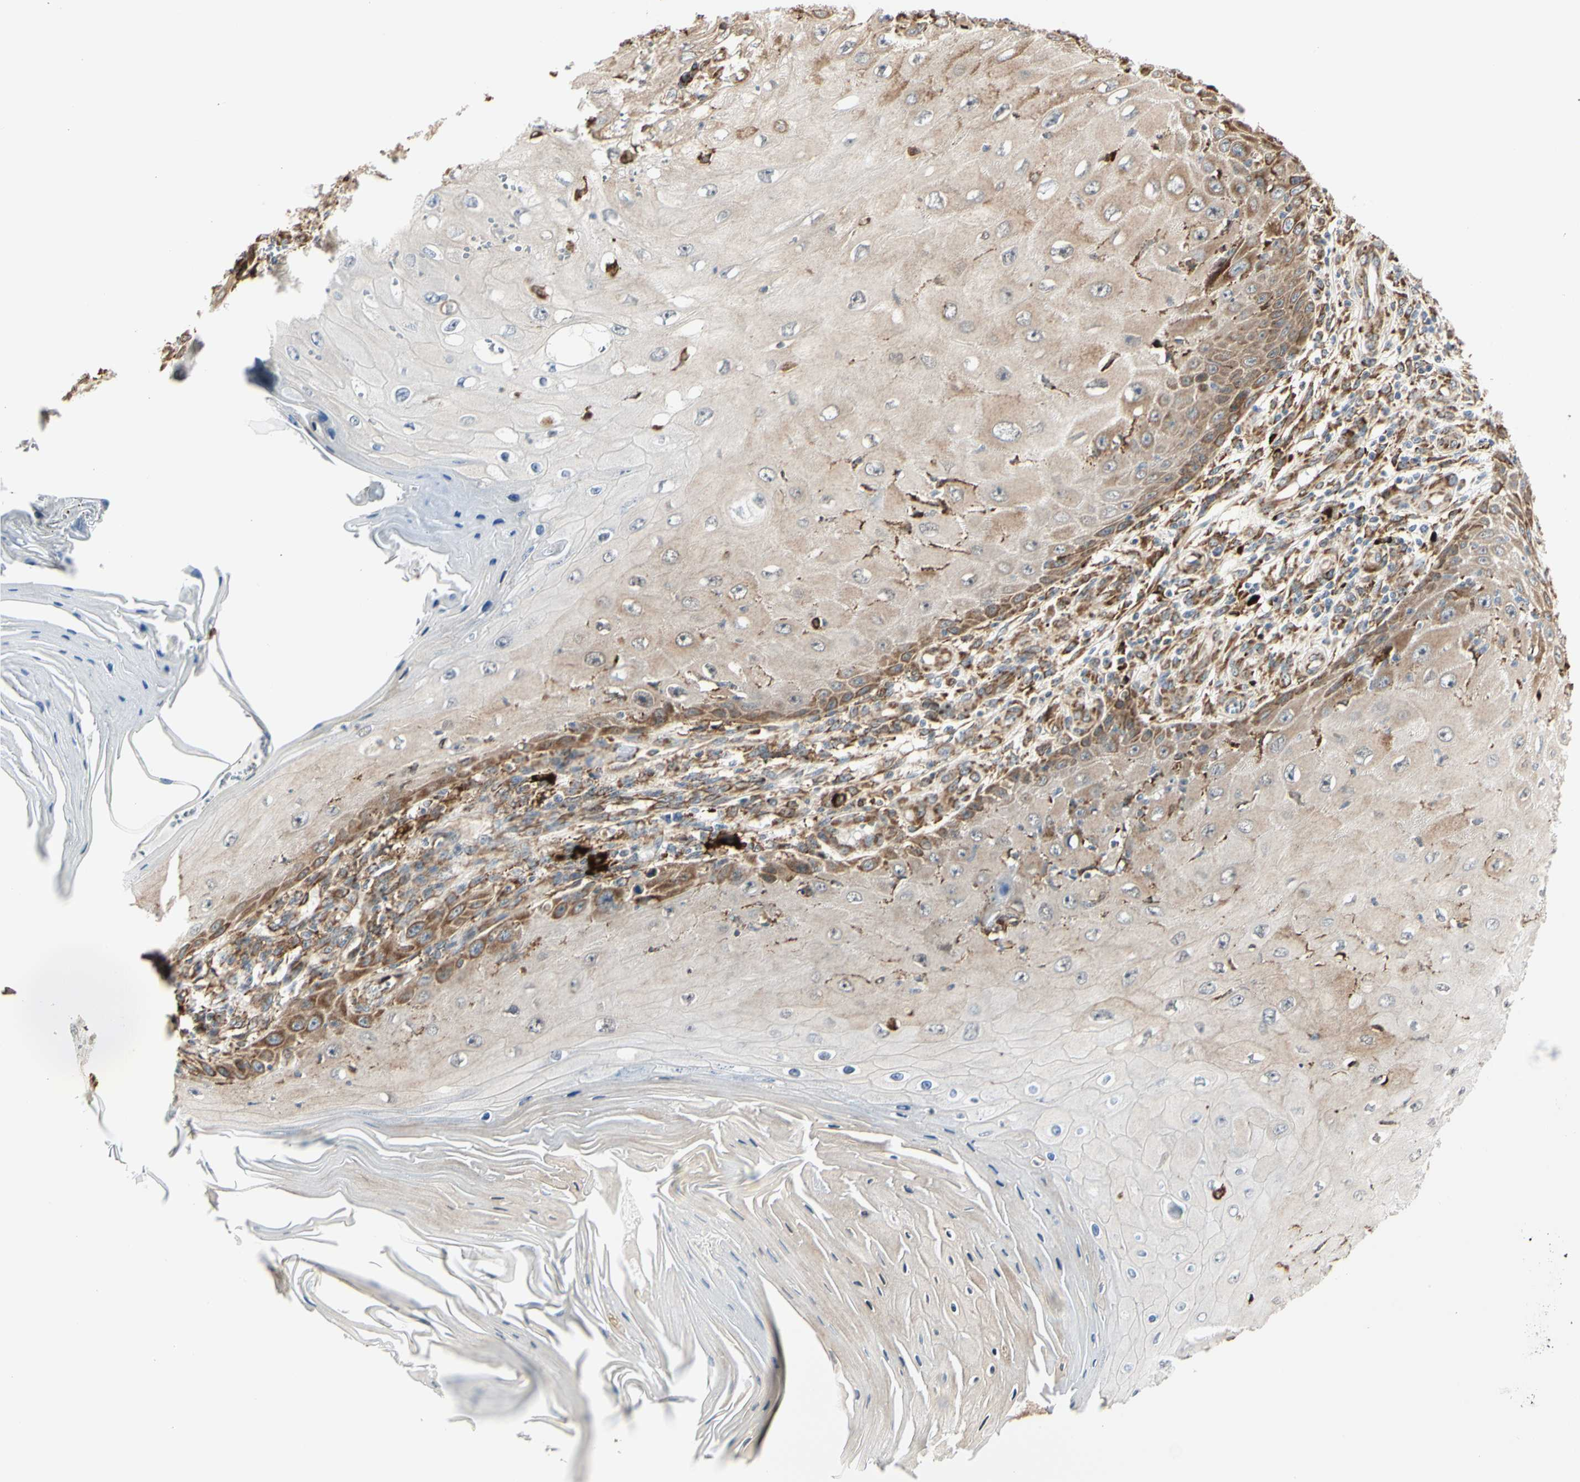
{"staining": {"intensity": "moderate", "quantity": "25%-75%", "location": "cytoplasmic/membranous"}, "tissue": "skin cancer", "cell_type": "Tumor cells", "image_type": "cancer", "snomed": [{"axis": "morphology", "description": "Squamous cell carcinoma, NOS"}, {"axis": "topography", "description": "Skin"}], "caption": "Protein expression by IHC displays moderate cytoplasmic/membranous staining in about 25%-75% of tumor cells in squamous cell carcinoma (skin).", "gene": "HSP90B1", "patient": {"sex": "female", "age": 73}}